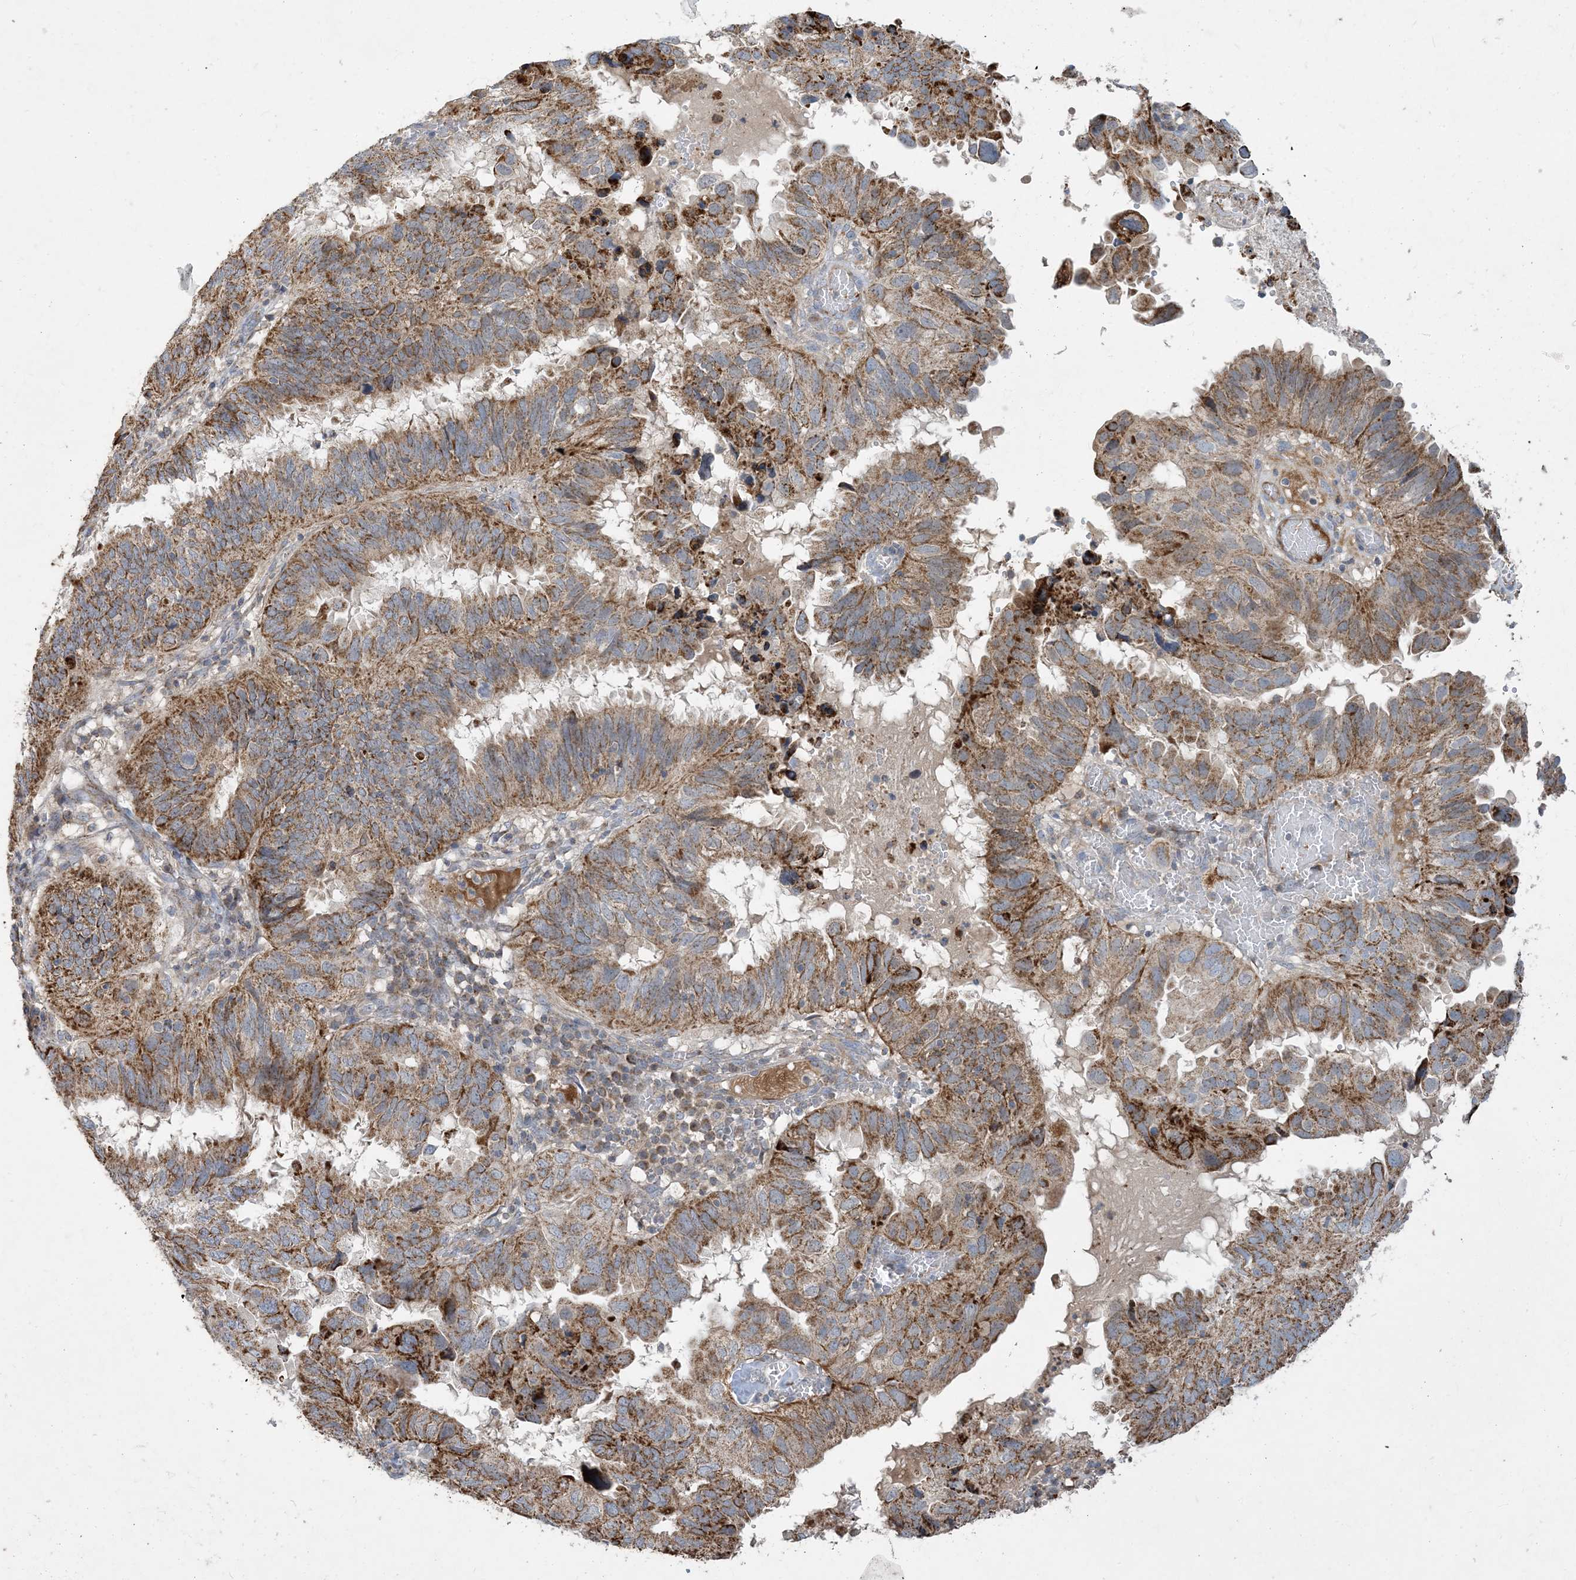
{"staining": {"intensity": "moderate", "quantity": ">75%", "location": "cytoplasmic/membranous"}, "tissue": "endometrial cancer", "cell_type": "Tumor cells", "image_type": "cancer", "snomed": [{"axis": "morphology", "description": "Adenocarcinoma, NOS"}, {"axis": "topography", "description": "Uterus"}], "caption": "Immunohistochemical staining of adenocarcinoma (endometrial) displays medium levels of moderate cytoplasmic/membranous staining in approximately >75% of tumor cells.", "gene": "ECHDC1", "patient": {"sex": "female", "age": 77}}